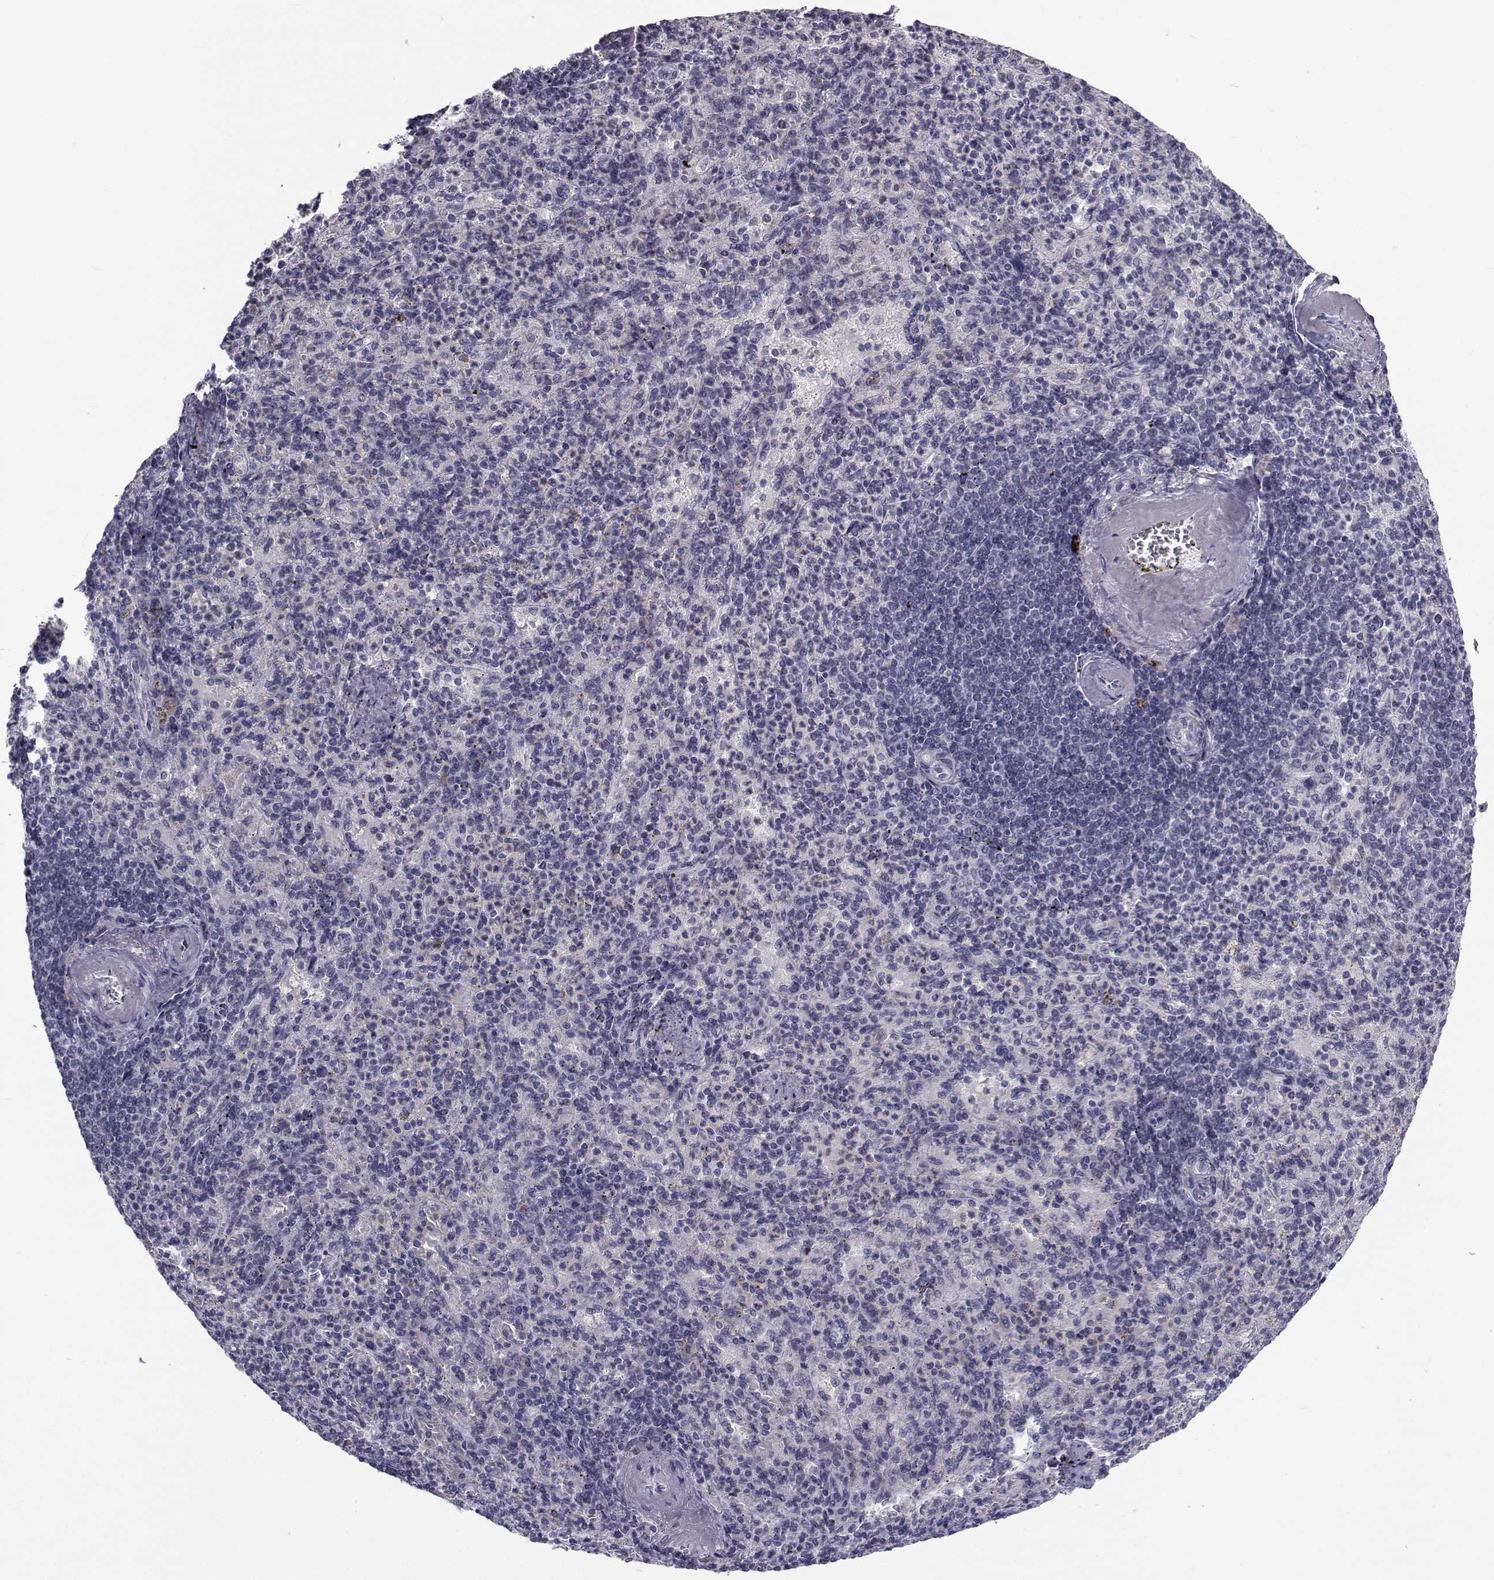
{"staining": {"intensity": "negative", "quantity": "none", "location": "none"}, "tissue": "spleen", "cell_type": "Cells in red pulp", "image_type": "normal", "snomed": [{"axis": "morphology", "description": "Normal tissue, NOS"}, {"axis": "topography", "description": "Spleen"}], "caption": "Human spleen stained for a protein using IHC displays no expression in cells in red pulp.", "gene": "PAX2", "patient": {"sex": "female", "age": 74}}